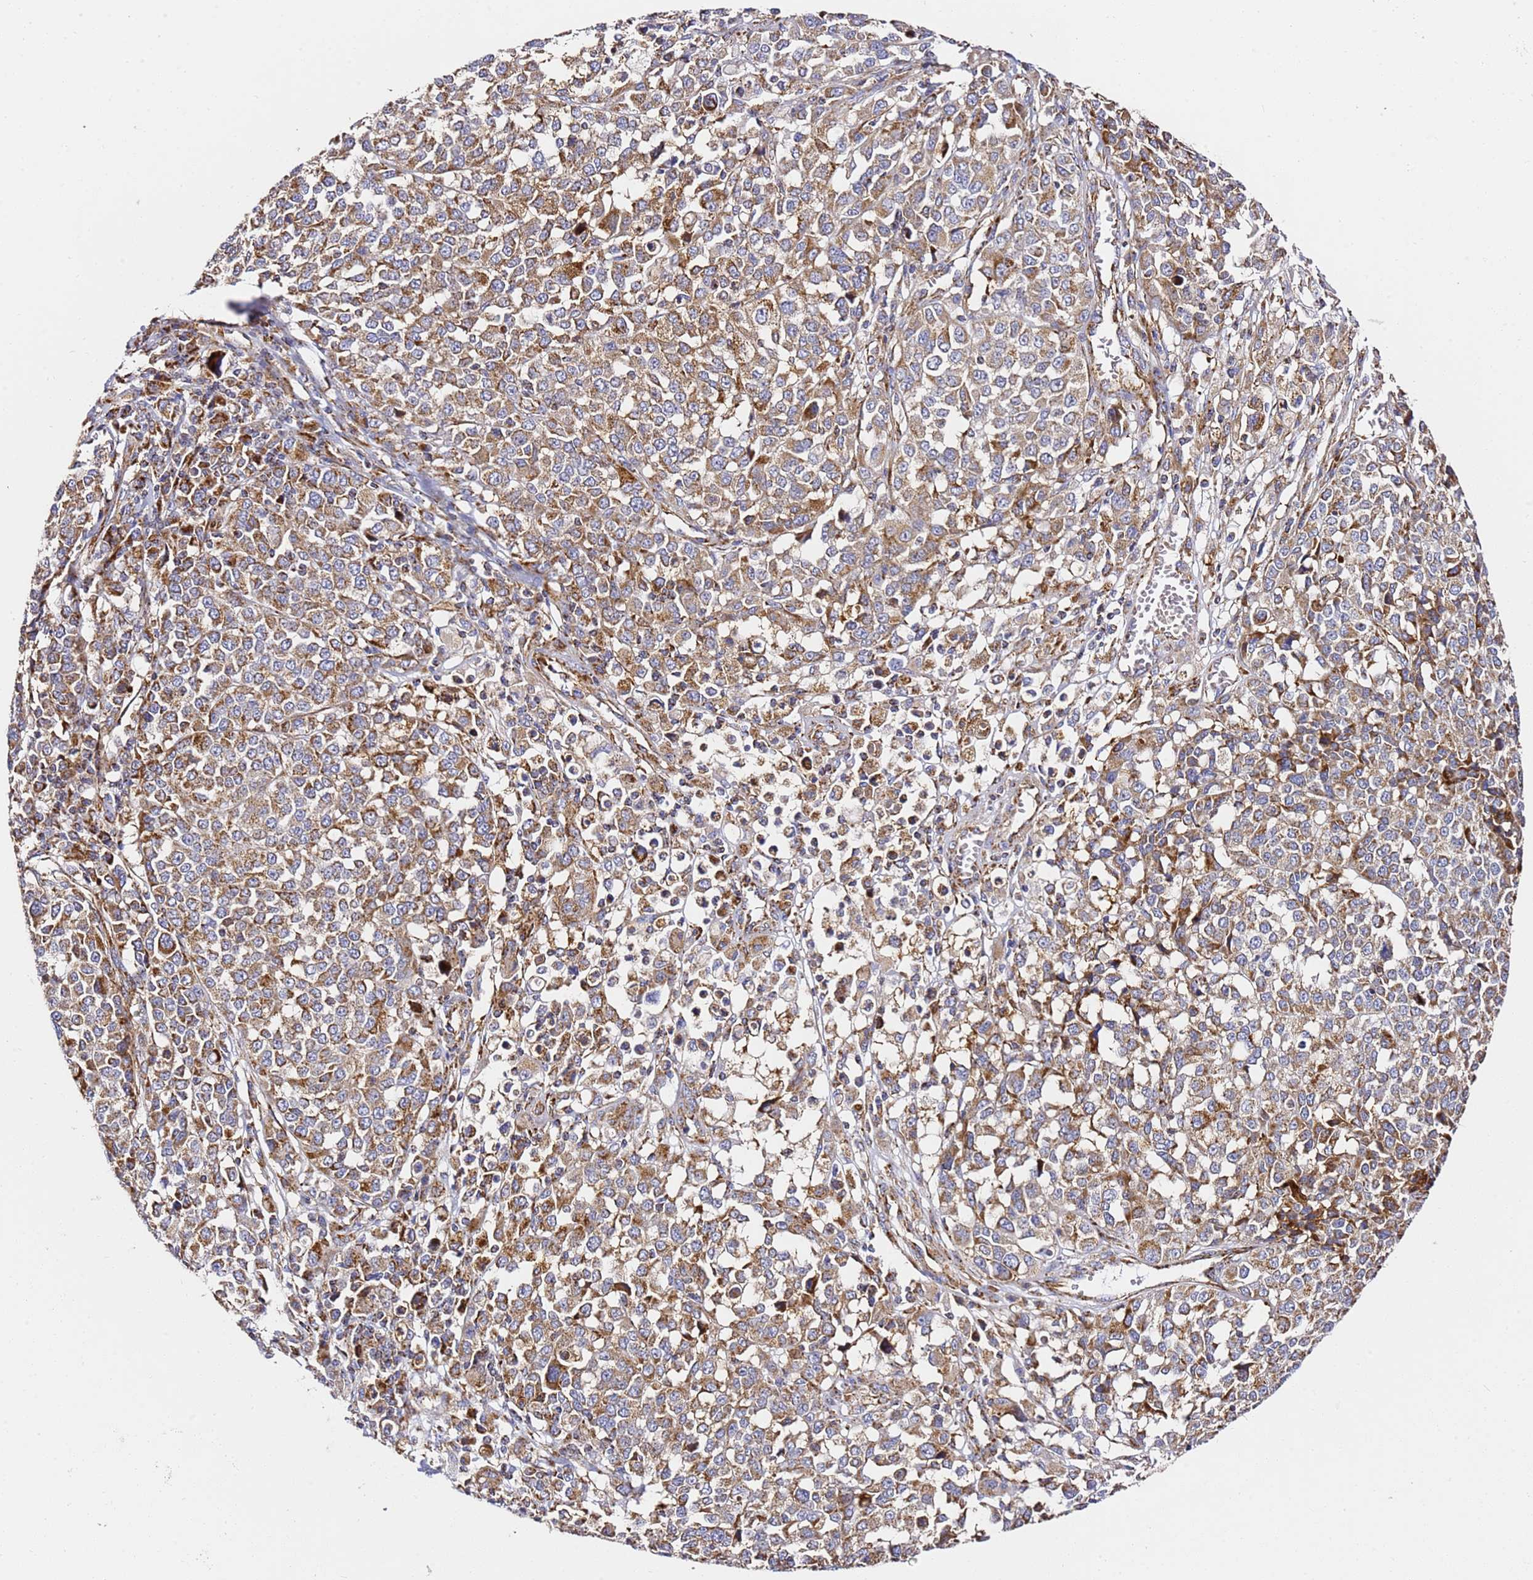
{"staining": {"intensity": "moderate", "quantity": ">75%", "location": "cytoplasmic/membranous"}, "tissue": "melanoma", "cell_type": "Tumor cells", "image_type": "cancer", "snomed": [{"axis": "morphology", "description": "Malignant melanoma, Metastatic site"}, {"axis": "topography", "description": "Lymph node"}], "caption": "An immunohistochemistry (IHC) micrograph of tumor tissue is shown. Protein staining in brown labels moderate cytoplasmic/membranous positivity in melanoma within tumor cells.", "gene": "NDUFA3", "patient": {"sex": "male", "age": 44}}